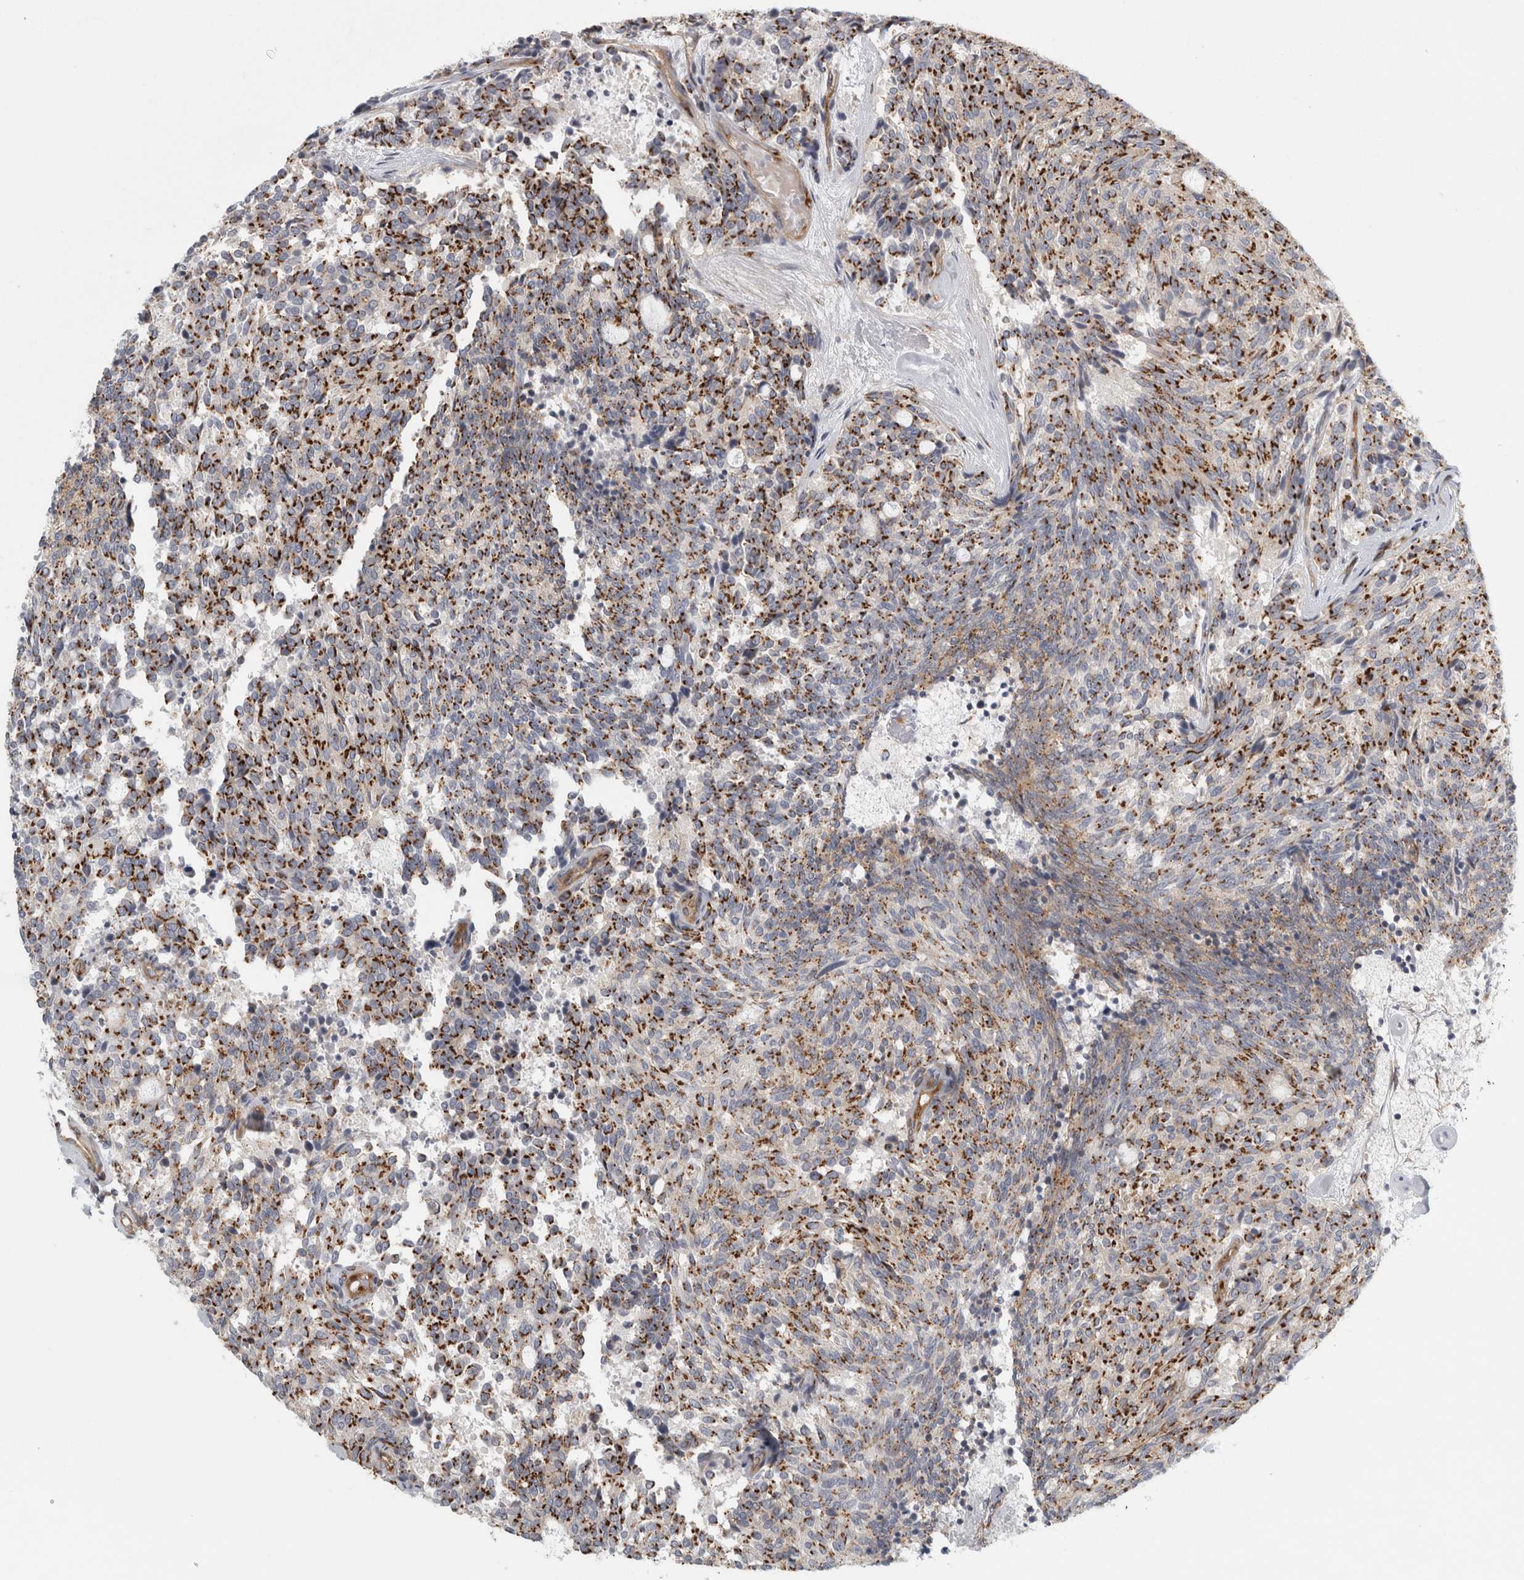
{"staining": {"intensity": "strong", "quantity": ">75%", "location": "cytoplasmic/membranous"}, "tissue": "carcinoid", "cell_type": "Tumor cells", "image_type": "cancer", "snomed": [{"axis": "morphology", "description": "Carcinoid, malignant, NOS"}, {"axis": "topography", "description": "Pancreas"}], "caption": "Immunohistochemical staining of carcinoid shows high levels of strong cytoplasmic/membranous protein positivity in about >75% of tumor cells.", "gene": "PEX6", "patient": {"sex": "female", "age": 54}}